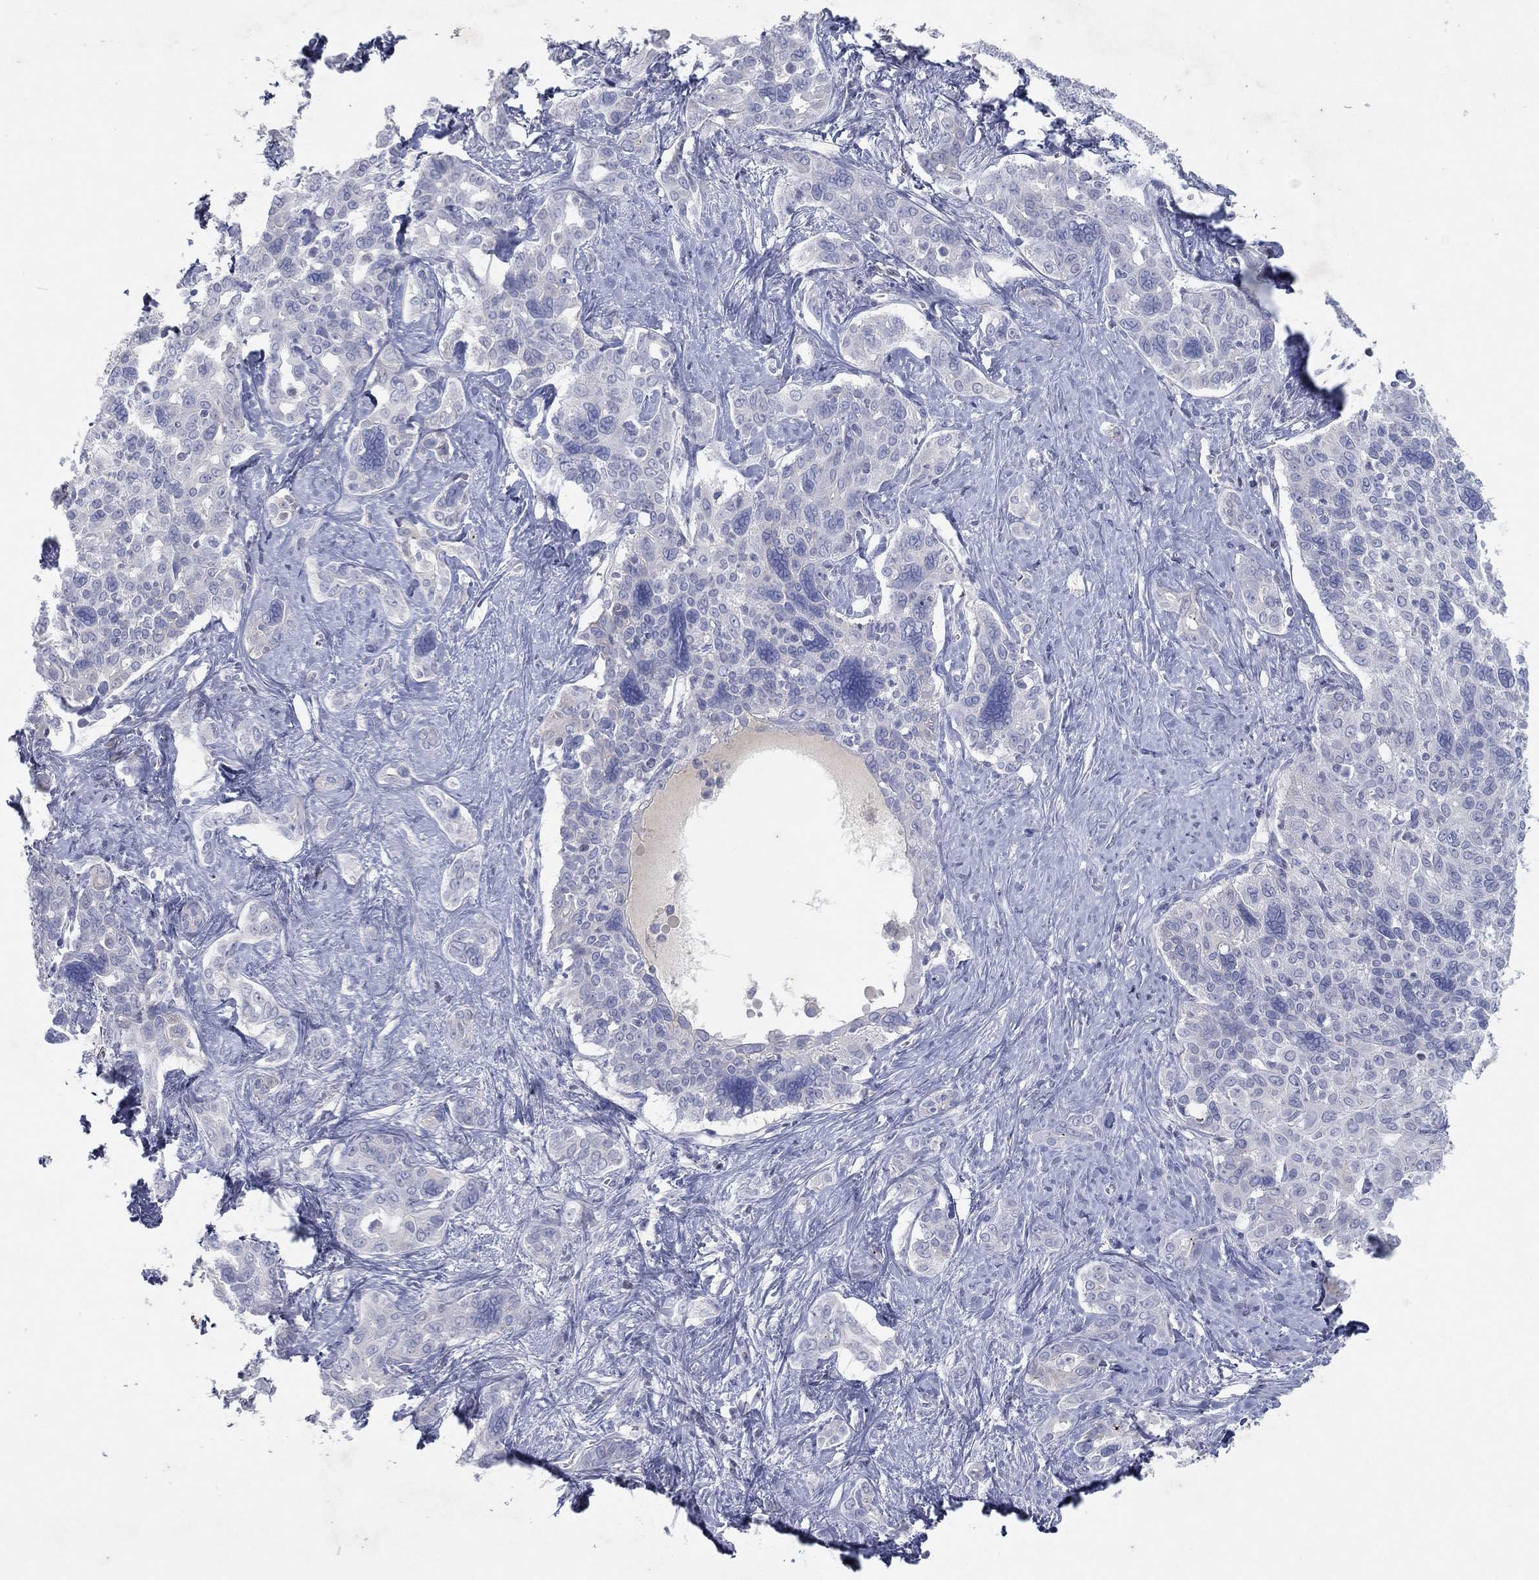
{"staining": {"intensity": "negative", "quantity": "none", "location": "none"}, "tissue": "liver cancer", "cell_type": "Tumor cells", "image_type": "cancer", "snomed": [{"axis": "morphology", "description": "Cholangiocarcinoma"}, {"axis": "topography", "description": "Liver"}], "caption": "Immunohistochemistry of human liver cholangiocarcinoma reveals no positivity in tumor cells.", "gene": "CPT1B", "patient": {"sex": "female", "age": 47}}